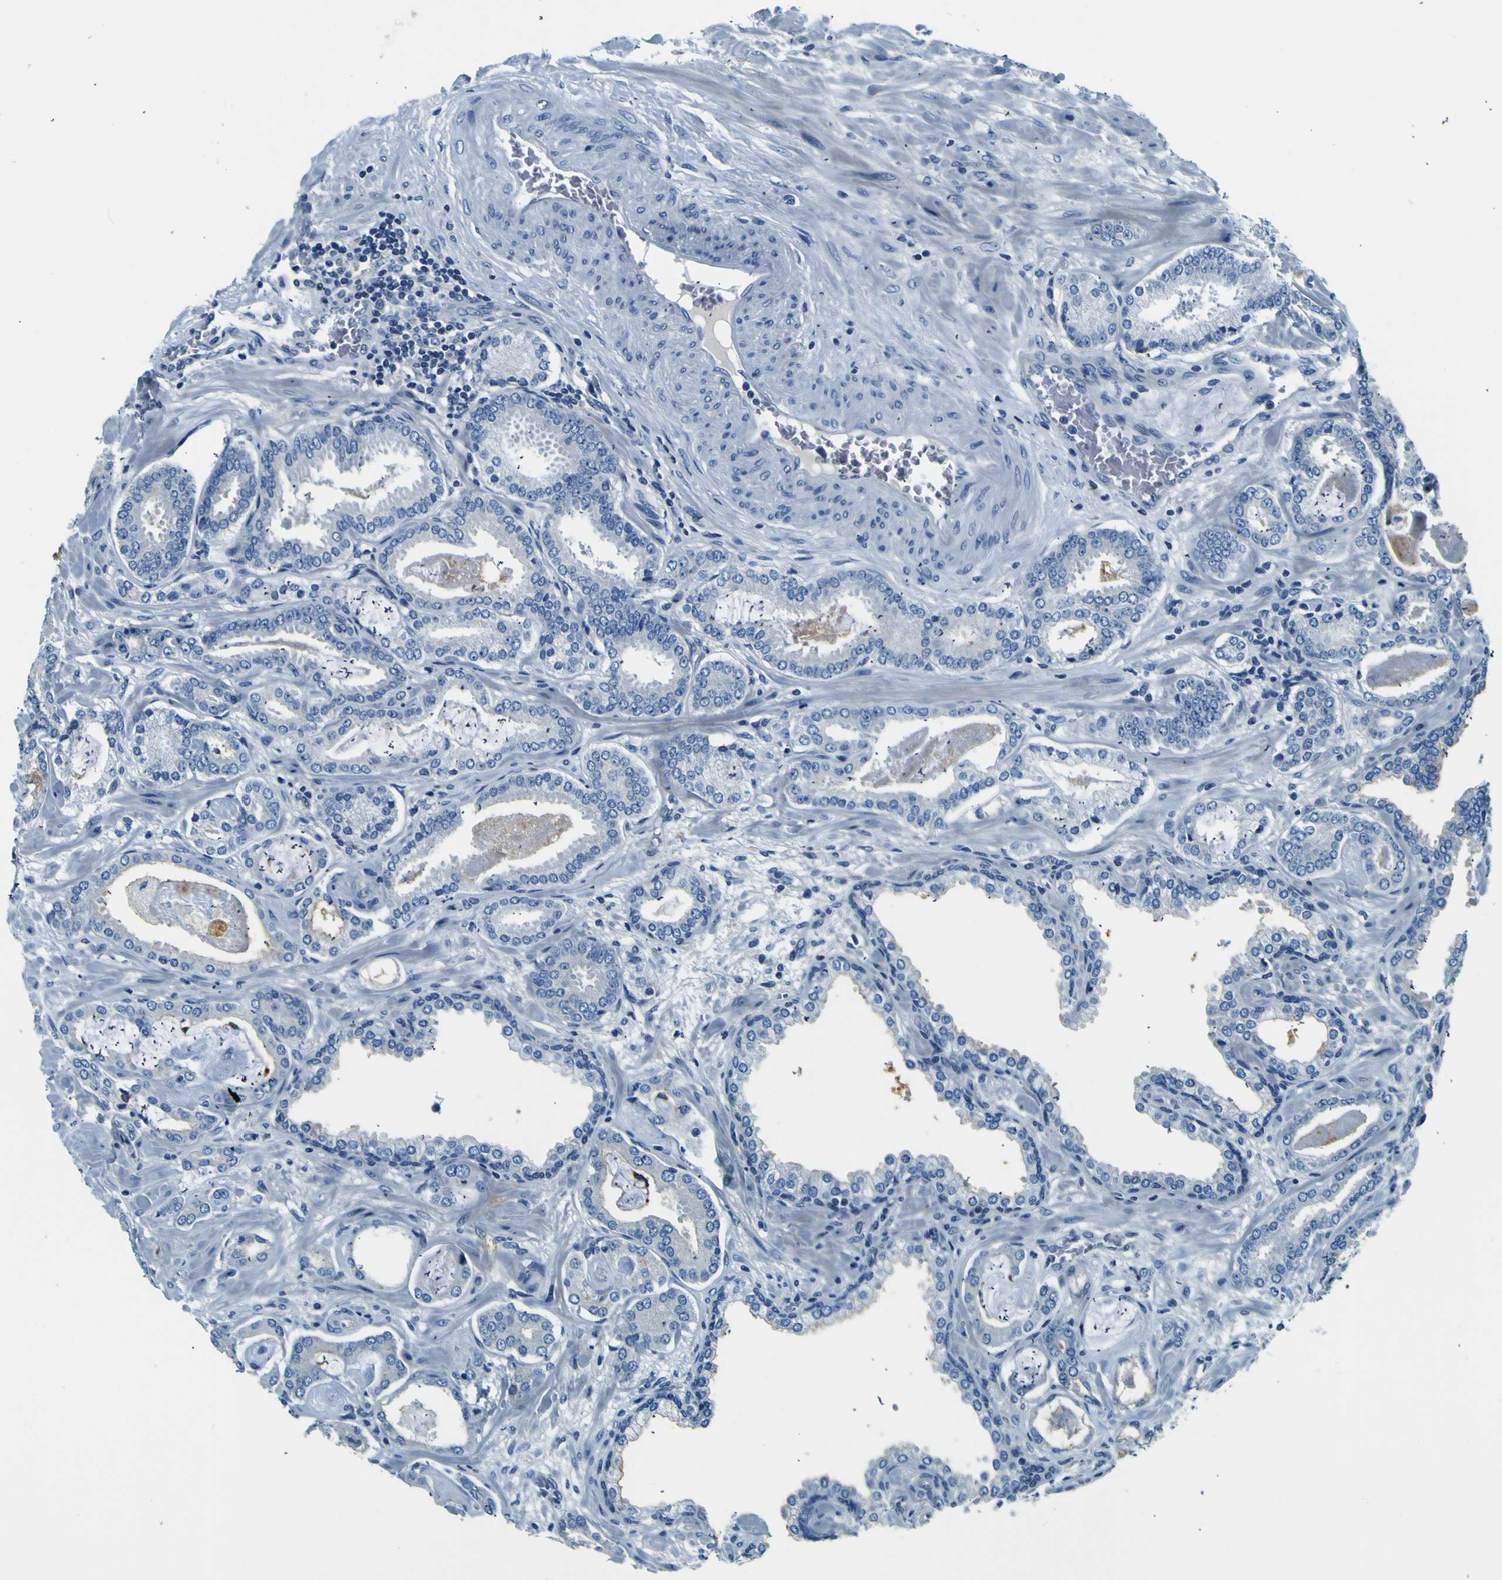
{"staining": {"intensity": "negative", "quantity": "none", "location": "none"}, "tissue": "prostate cancer", "cell_type": "Tumor cells", "image_type": "cancer", "snomed": [{"axis": "morphology", "description": "Adenocarcinoma, Low grade"}, {"axis": "topography", "description": "Prostate"}], "caption": "Immunohistochemical staining of prostate cancer demonstrates no significant staining in tumor cells.", "gene": "ADGRA2", "patient": {"sex": "male", "age": 53}}